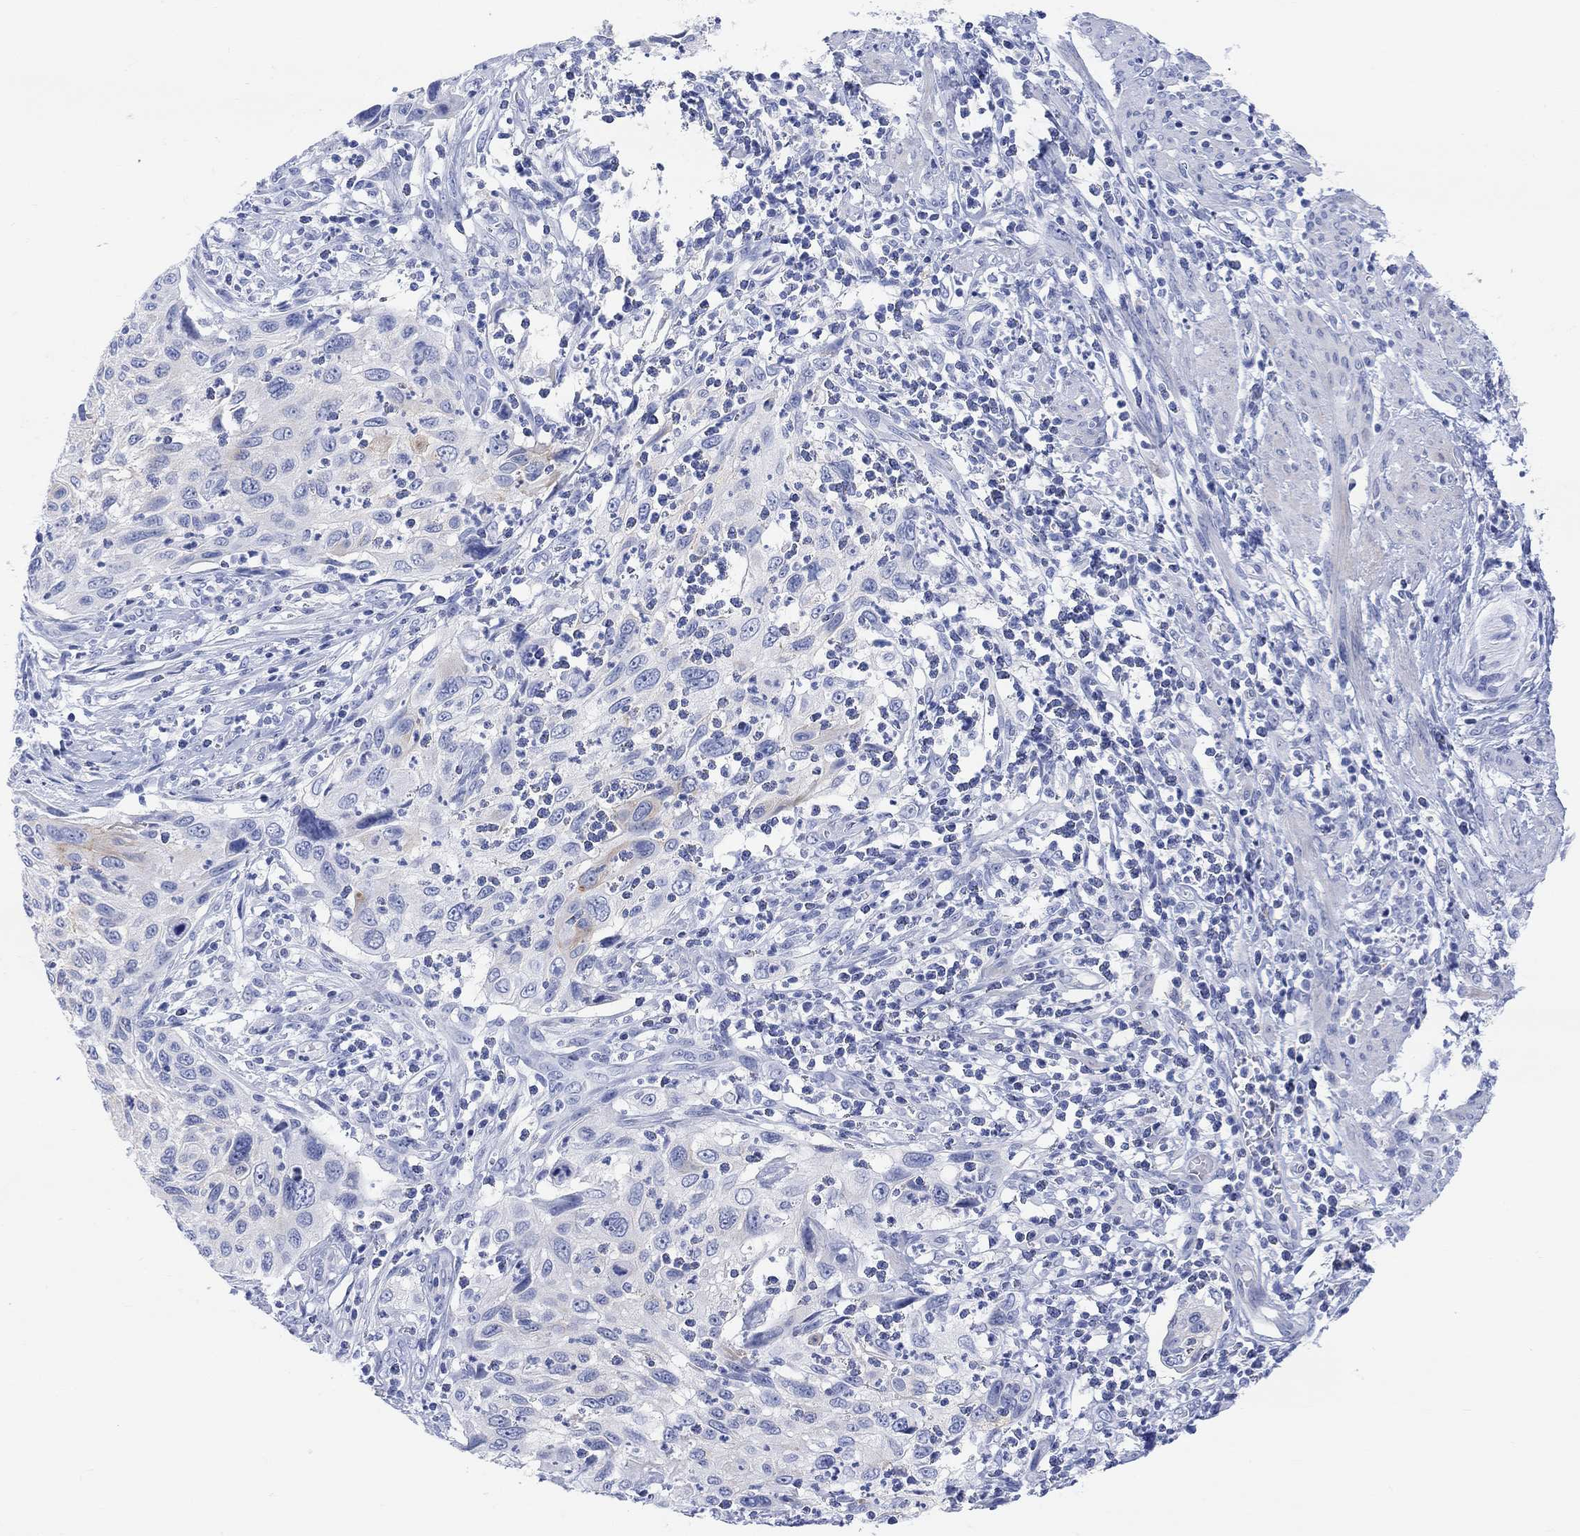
{"staining": {"intensity": "weak", "quantity": "<25%", "location": "cytoplasmic/membranous"}, "tissue": "cervical cancer", "cell_type": "Tumor cells", "image_type": "cancer", "snomed": [{"axis": "morphology", "description": "Squamous cell carcinoma, NOS"}, {"axis": "topography", "description": "Cervix"}], "caption": "This is an IHC micrograph of human cervical cancer. There is no staining in tumor cells.", "gene": "XIRP2", "patient": {"sex": "female", "age": 70}}